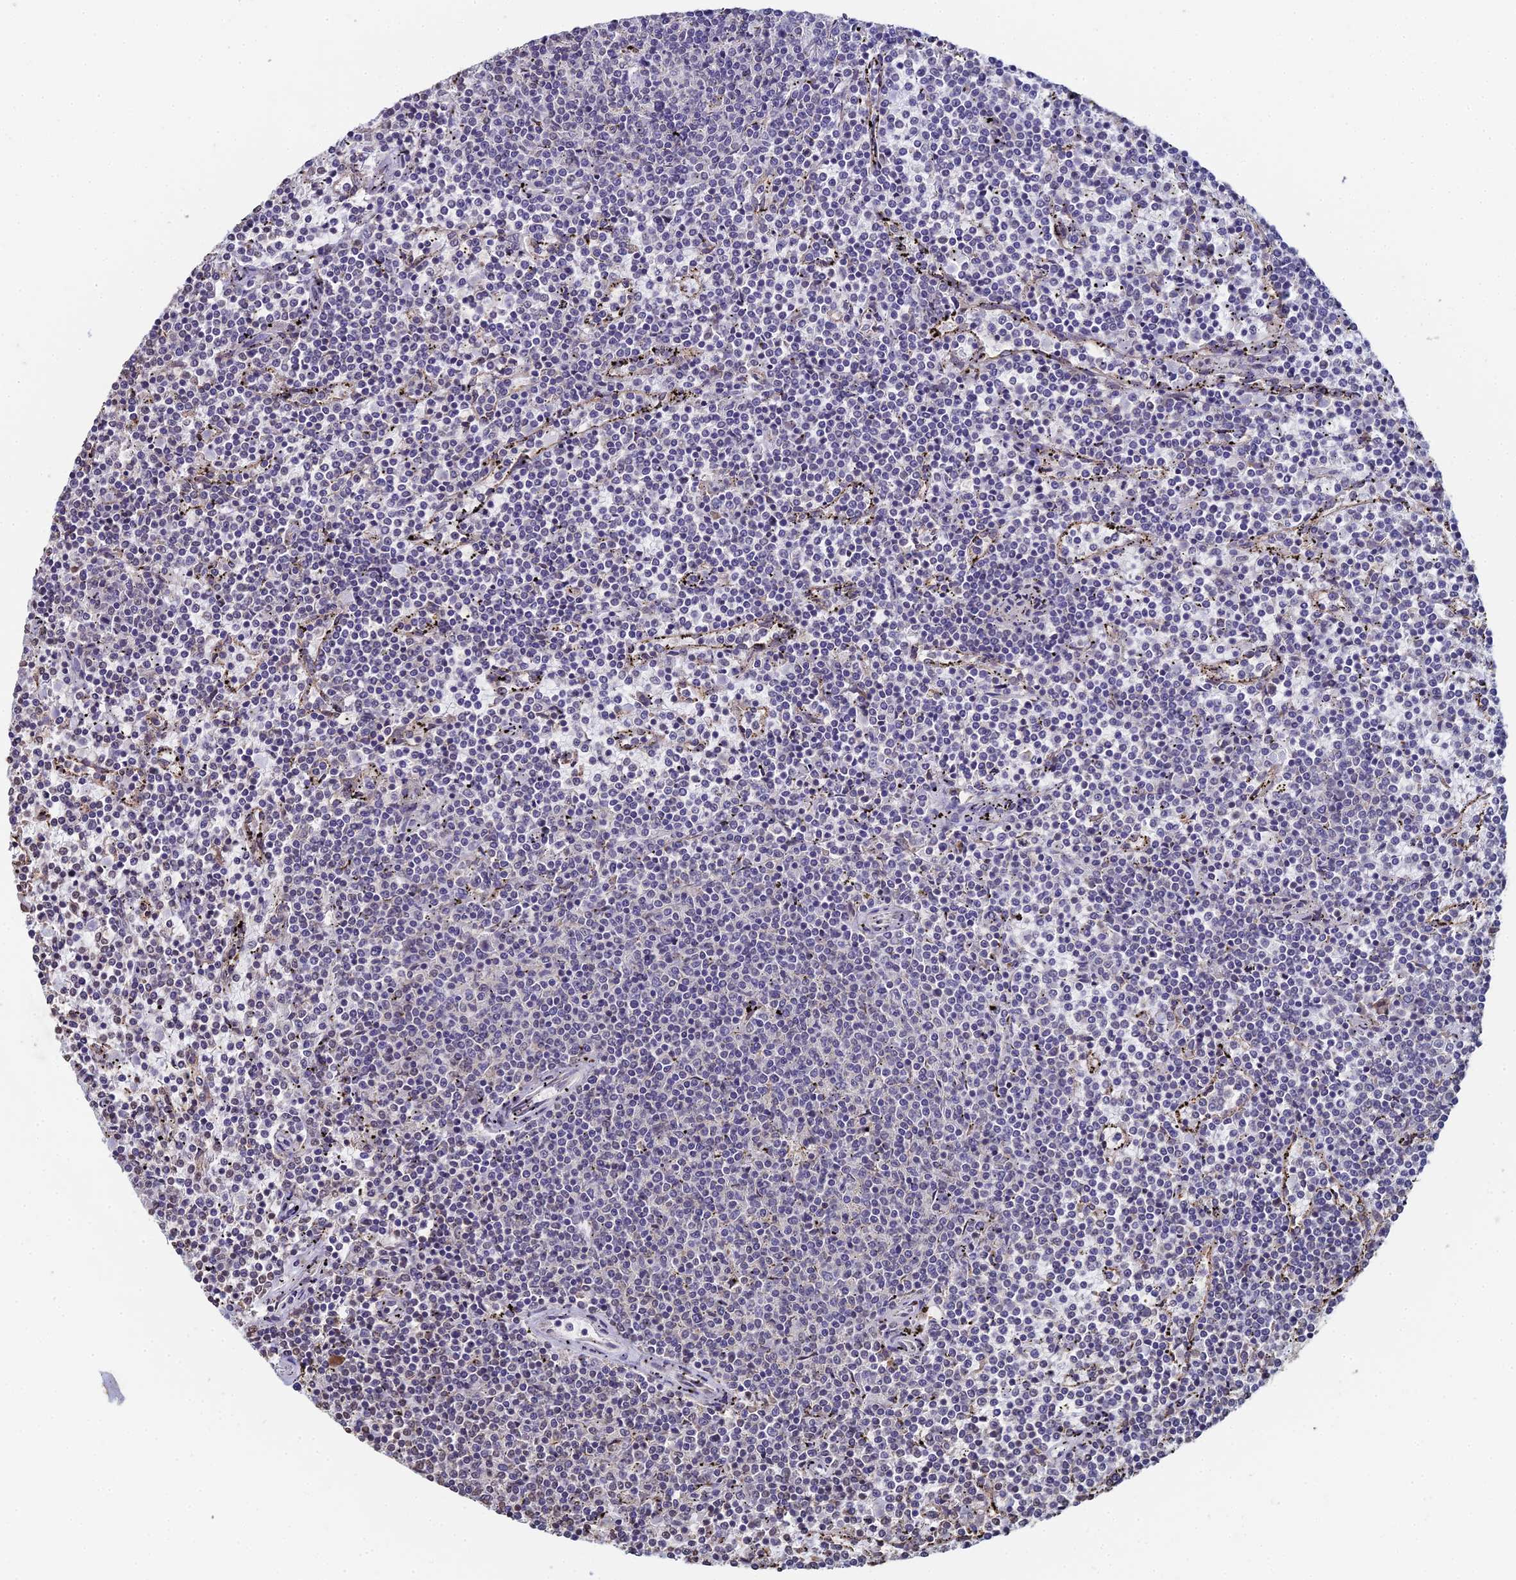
{"staining": {"intensity": "negative", "quantity": "none", "location": "none"}, "tissue": "lymphoma", "cell_type": "Tumor cells", "image_type": "cancer", "snomed": [{"axis": "morphology", "description": "Malignant lymphoma, non-Hodgkin's type, Low grade"}, {"axis": "topography", "description": "Spleen"}], "caption": "IHC micrograph of low-grade malignant lymphoma, non-Hodgkin's type stained for a protein (brown), which demonstrates no positivity in tumor cells.", "gene": "PRR22", "patient": {"sex": "female", "age": 50}}